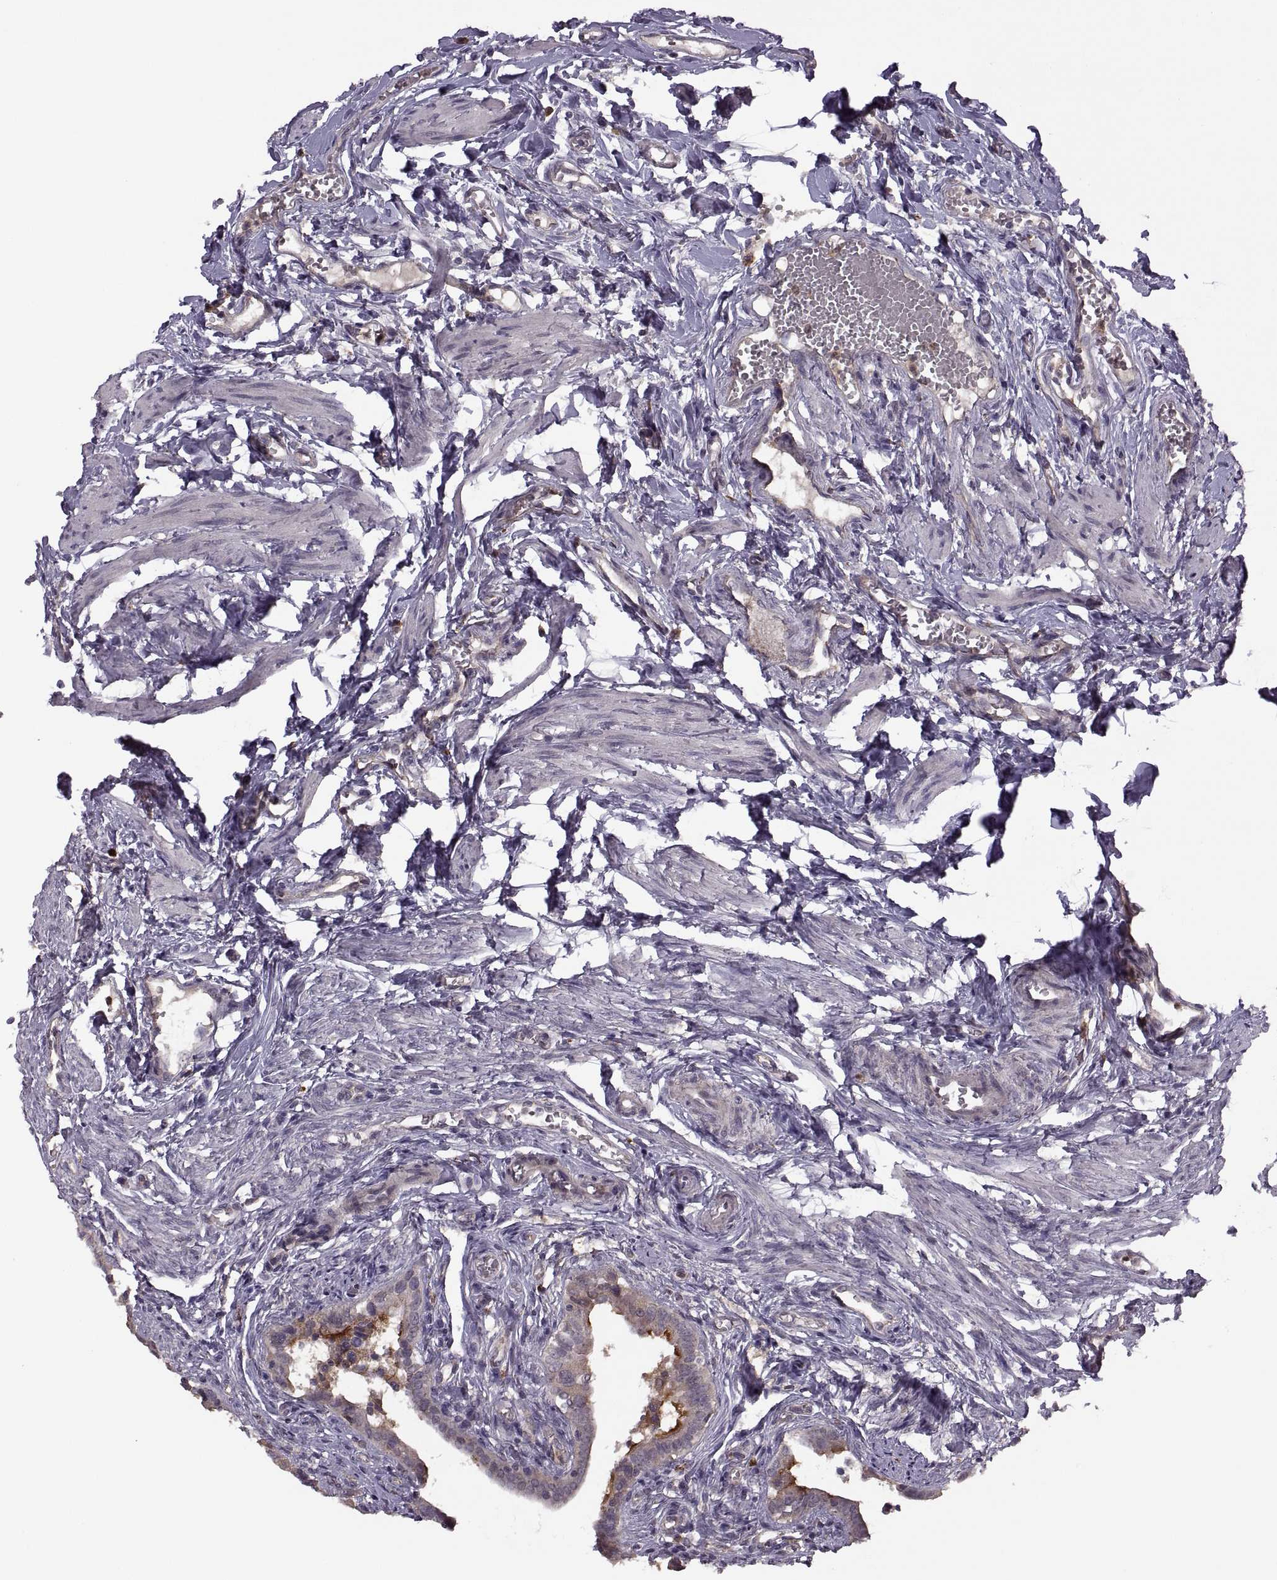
{"staining": {"intensity": "strong", "quantity": "25%-75%", "location": "cytoplasmic/membranous"}, "tissue": "fallopian tube", "cell_type": "Glandular cells", "image_type": "normal", "snomed": [{"axis": "morphology", "description": "Normal tissue, NOS"}, {"axis": "morphology", "description": "Carcinoma, endometroid"}, {"axis": "topography", "description": "Fallopian tube"}, {"axis": "topography", "description": "Ovary"}], "caption": "A micrograph of fallopian tube stained for a protein exhibits strong cytoplasmic/membranous brown staining in glandular cells. The staining is performed using DAB (3,3'-diaminobenzidine) brown chromogen to label protein expression. The nuclei are counter-stained blue using hematoxylin.", "gene": "PIERCE1", "patient": {"sex": "female", "age": 42}}